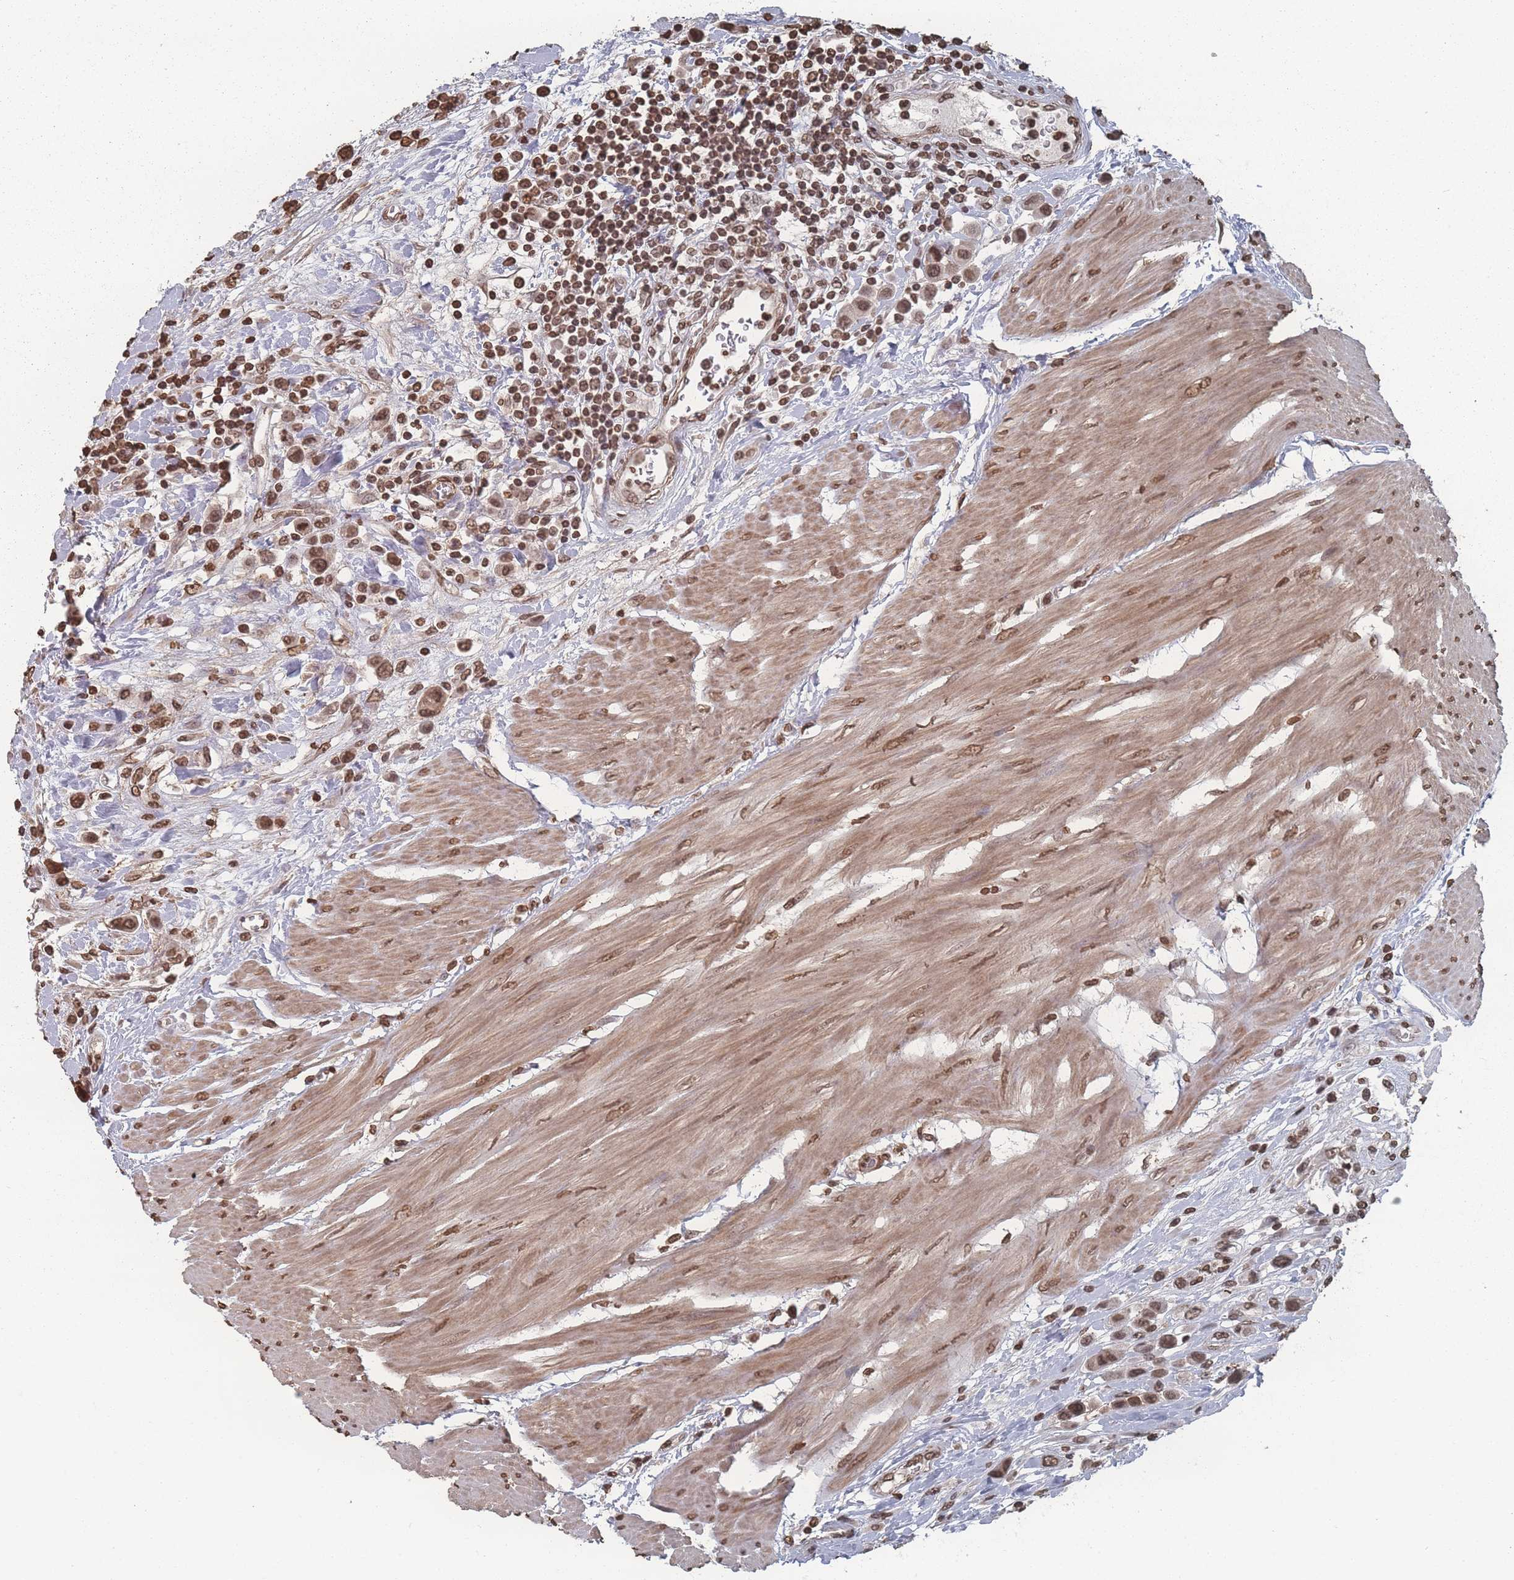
{"staining": {"intensity": "moderate", "quantity": ">75%", "location": "nuclear"}, "tissue": "urothelial cancer", "cell_type": "Tumor cells", "image_type": "cancer", "snomed": [{"axis": "morphology", "description": "Urothelial carcinoma, High grade"}, {"axis": "topography", "description": "Urinary bladder"}], "caption": "Approximately >75% of tumor cells in urothelial cancer display moderate nuclear protein positivity as visualized by brown immunohistochemical staining.", "gene": "PLEKHG5", "patient": {"sex": "male", "age": 50}}